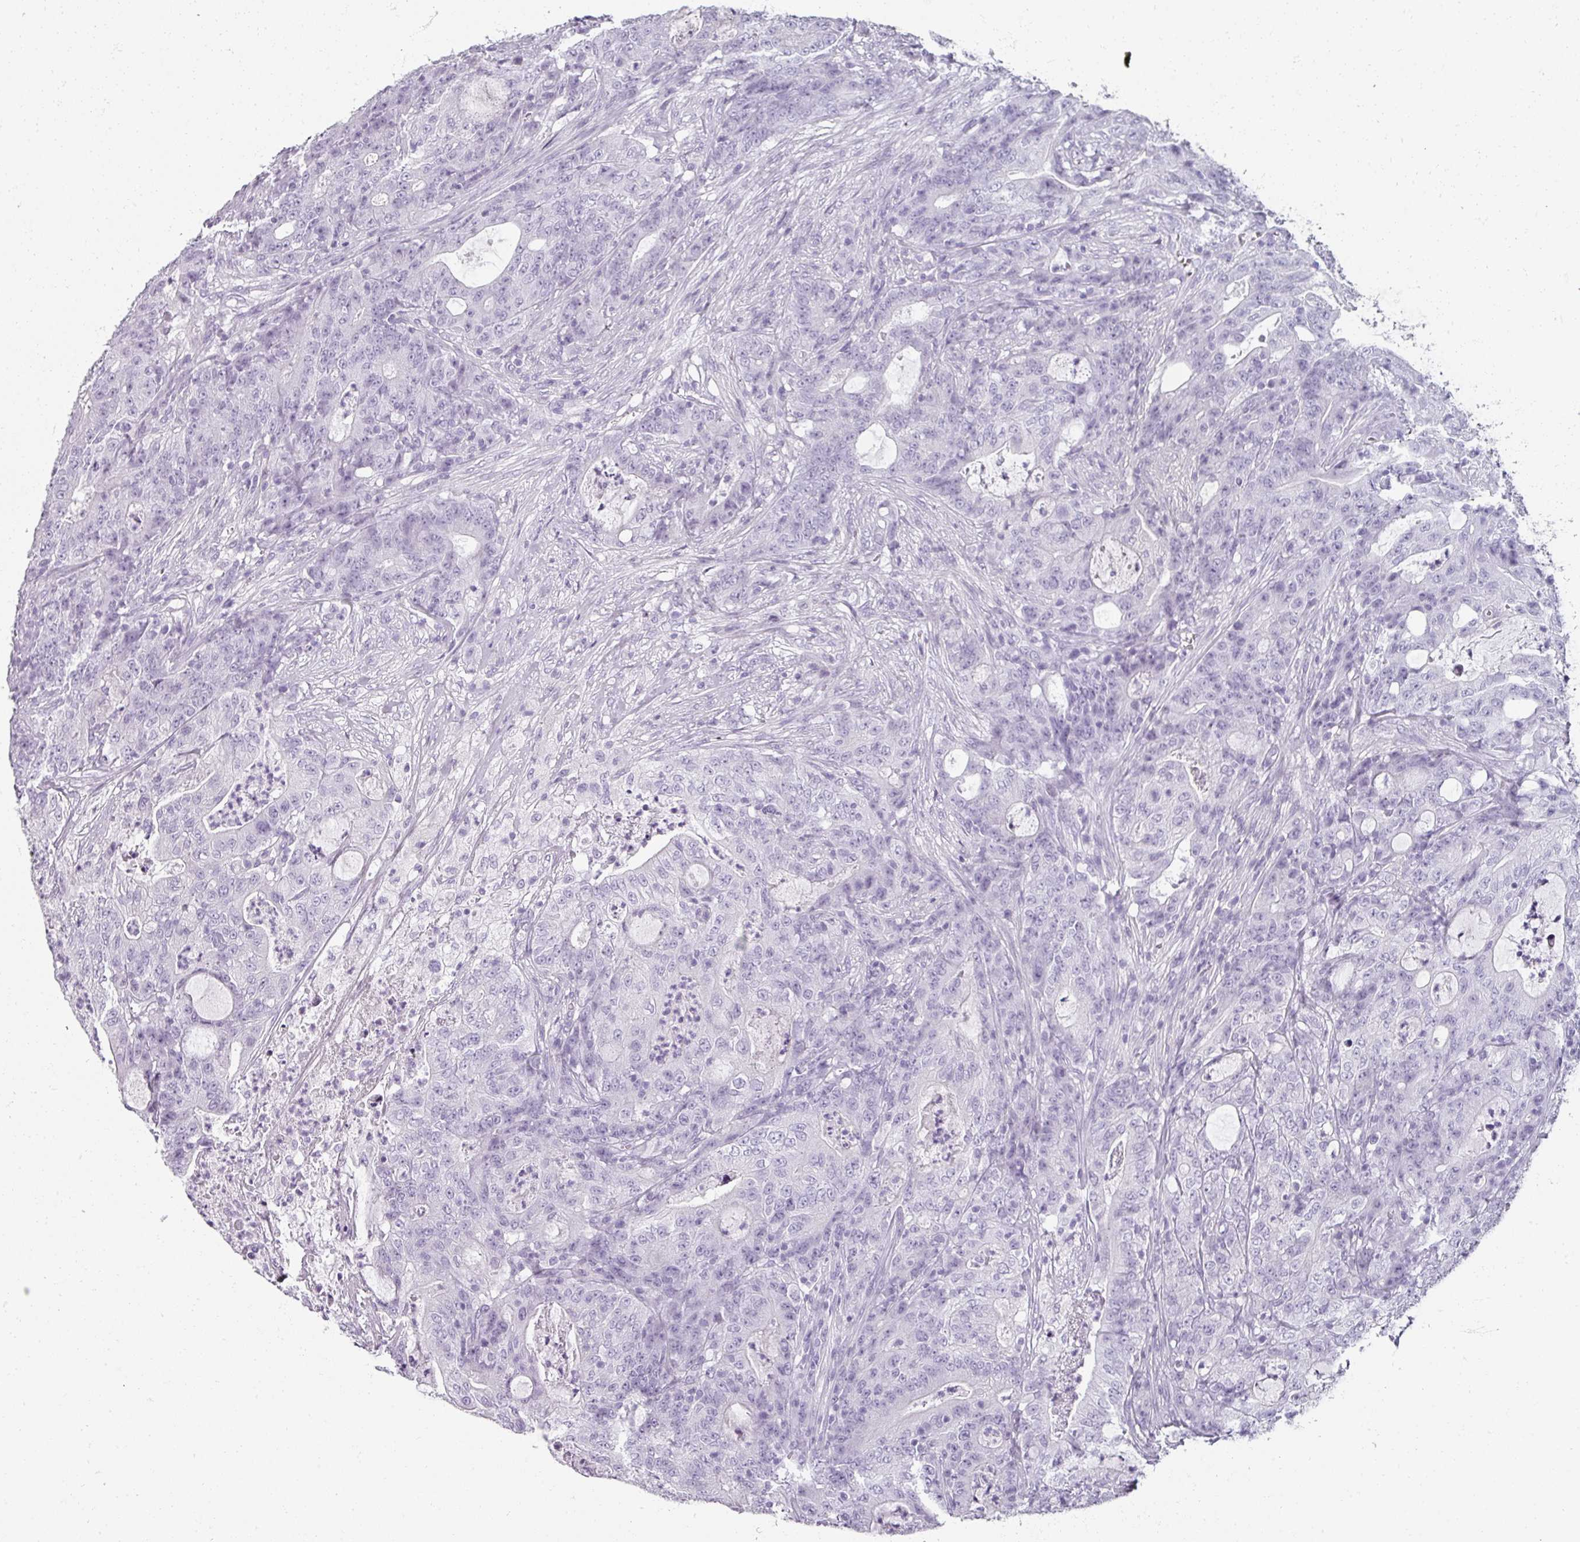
{"staining": {"intensity": "negative", "quantity": "none", "location": "none"}, "tissue": "colorectal cancer", "cell_type": "Tumor cells", "image_type": "cancer", "snomed": [{"axis": "morphology", "description": "Adenocarcinoma, NOS"}, {"axis": "topography", "description": "Colon"}], "caption": "Tumor cells are negative for protein expression in human colorectal cancer.", "gene": "REG3G", "patient": {"sex": "male", "age": 83}}